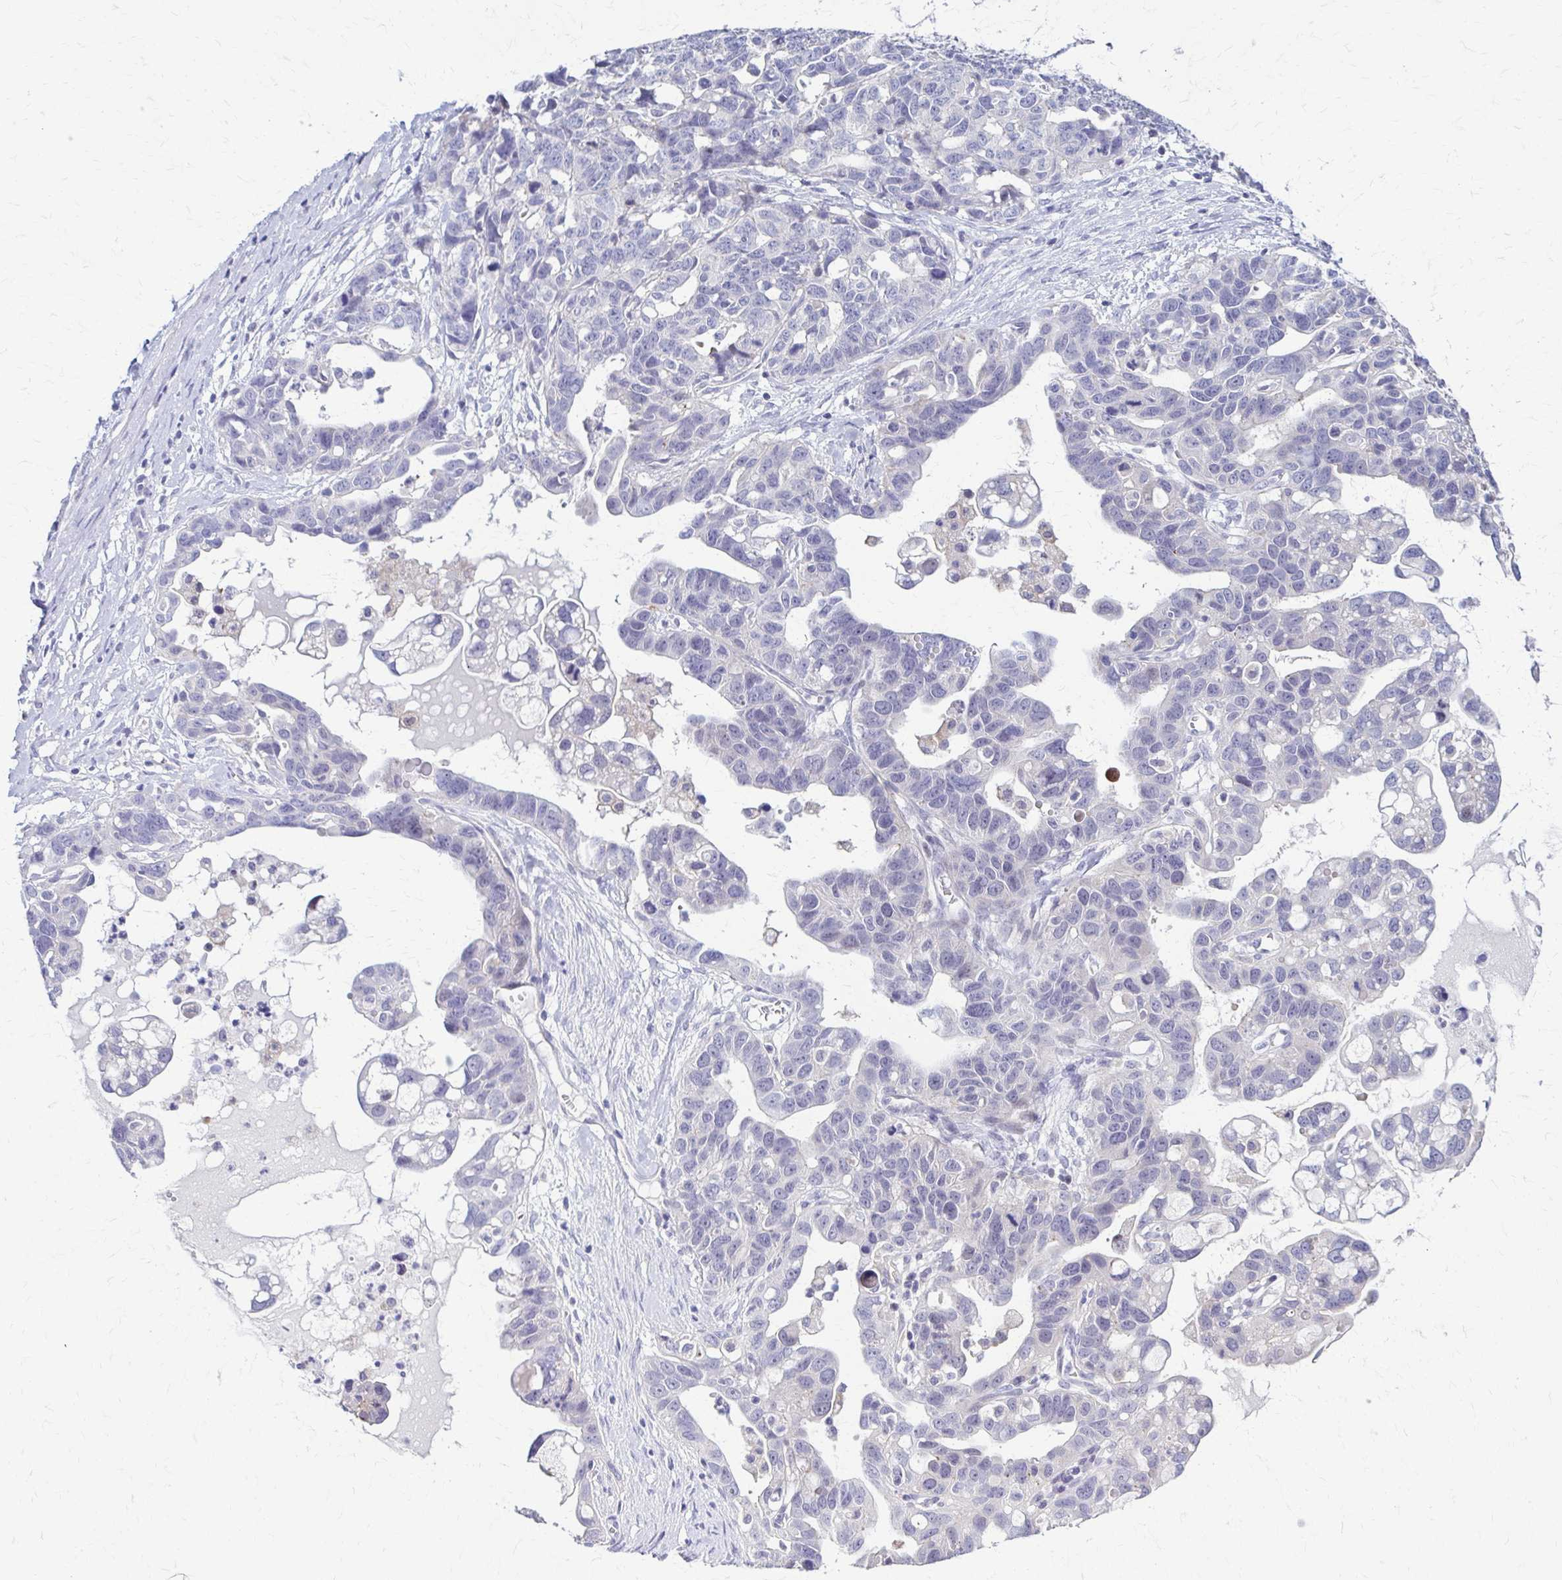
{"staining": {"intensity": "negative", "quantity": "none", "location": "none"}, "tissue": "ovarian cancer", "cell_type": "Tumor cells", "image_type": "cancer", "snomed": [{"axis": "morphology", "description": "Cystadenocarcinoma, serous, NOS"}, {"axis": "topography", "description": "Ovary"}], "caption": "Tumor cells show no significant positivity in ovarian cancer (serous cystadenocarcinoma).", "gene": "RHOBTB2", "patient": {"sex": "female", "age": 69}}